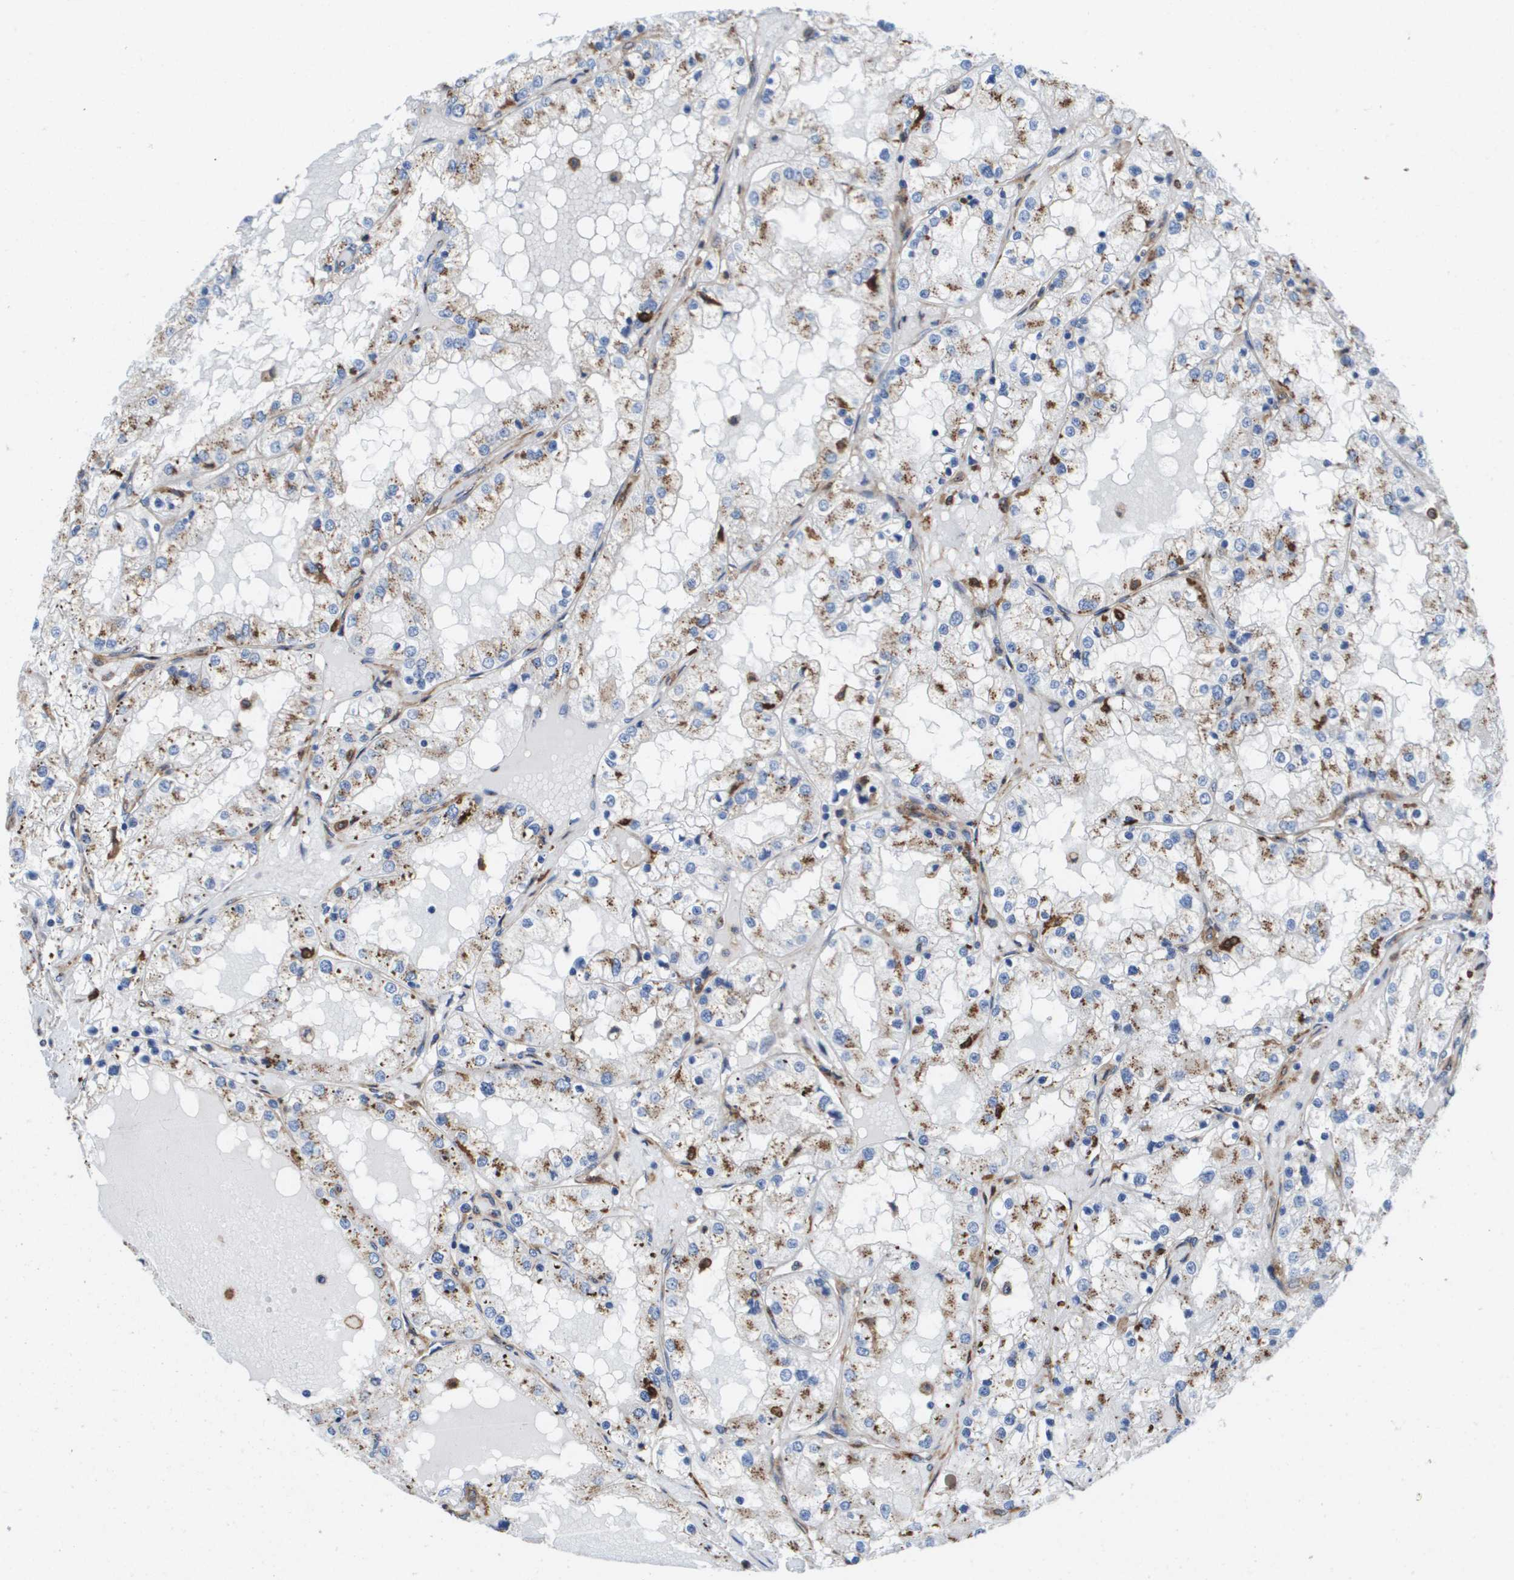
{"staining": {"intensity": "moderate", "quantity": ">75%", "location": "cytoplasmic/membranous"}, "tissue": "renal cancer", "cell_type": "Tumor cells", "image_type": "cancer", "snomed": [{"axis": "morphology", "description": "Adenocarcinoma, NOS"}, {"axis": "topography", "description": "Kidney"}], "caption": "Immunohistochemical staining of adenocarcinoma (renal) reveals moderate cytoplasmic/membranous protein staining in about >75% of tumor cells.", "gene": "SLC37A2", "patient": {"sex": "male", "age": 68}}